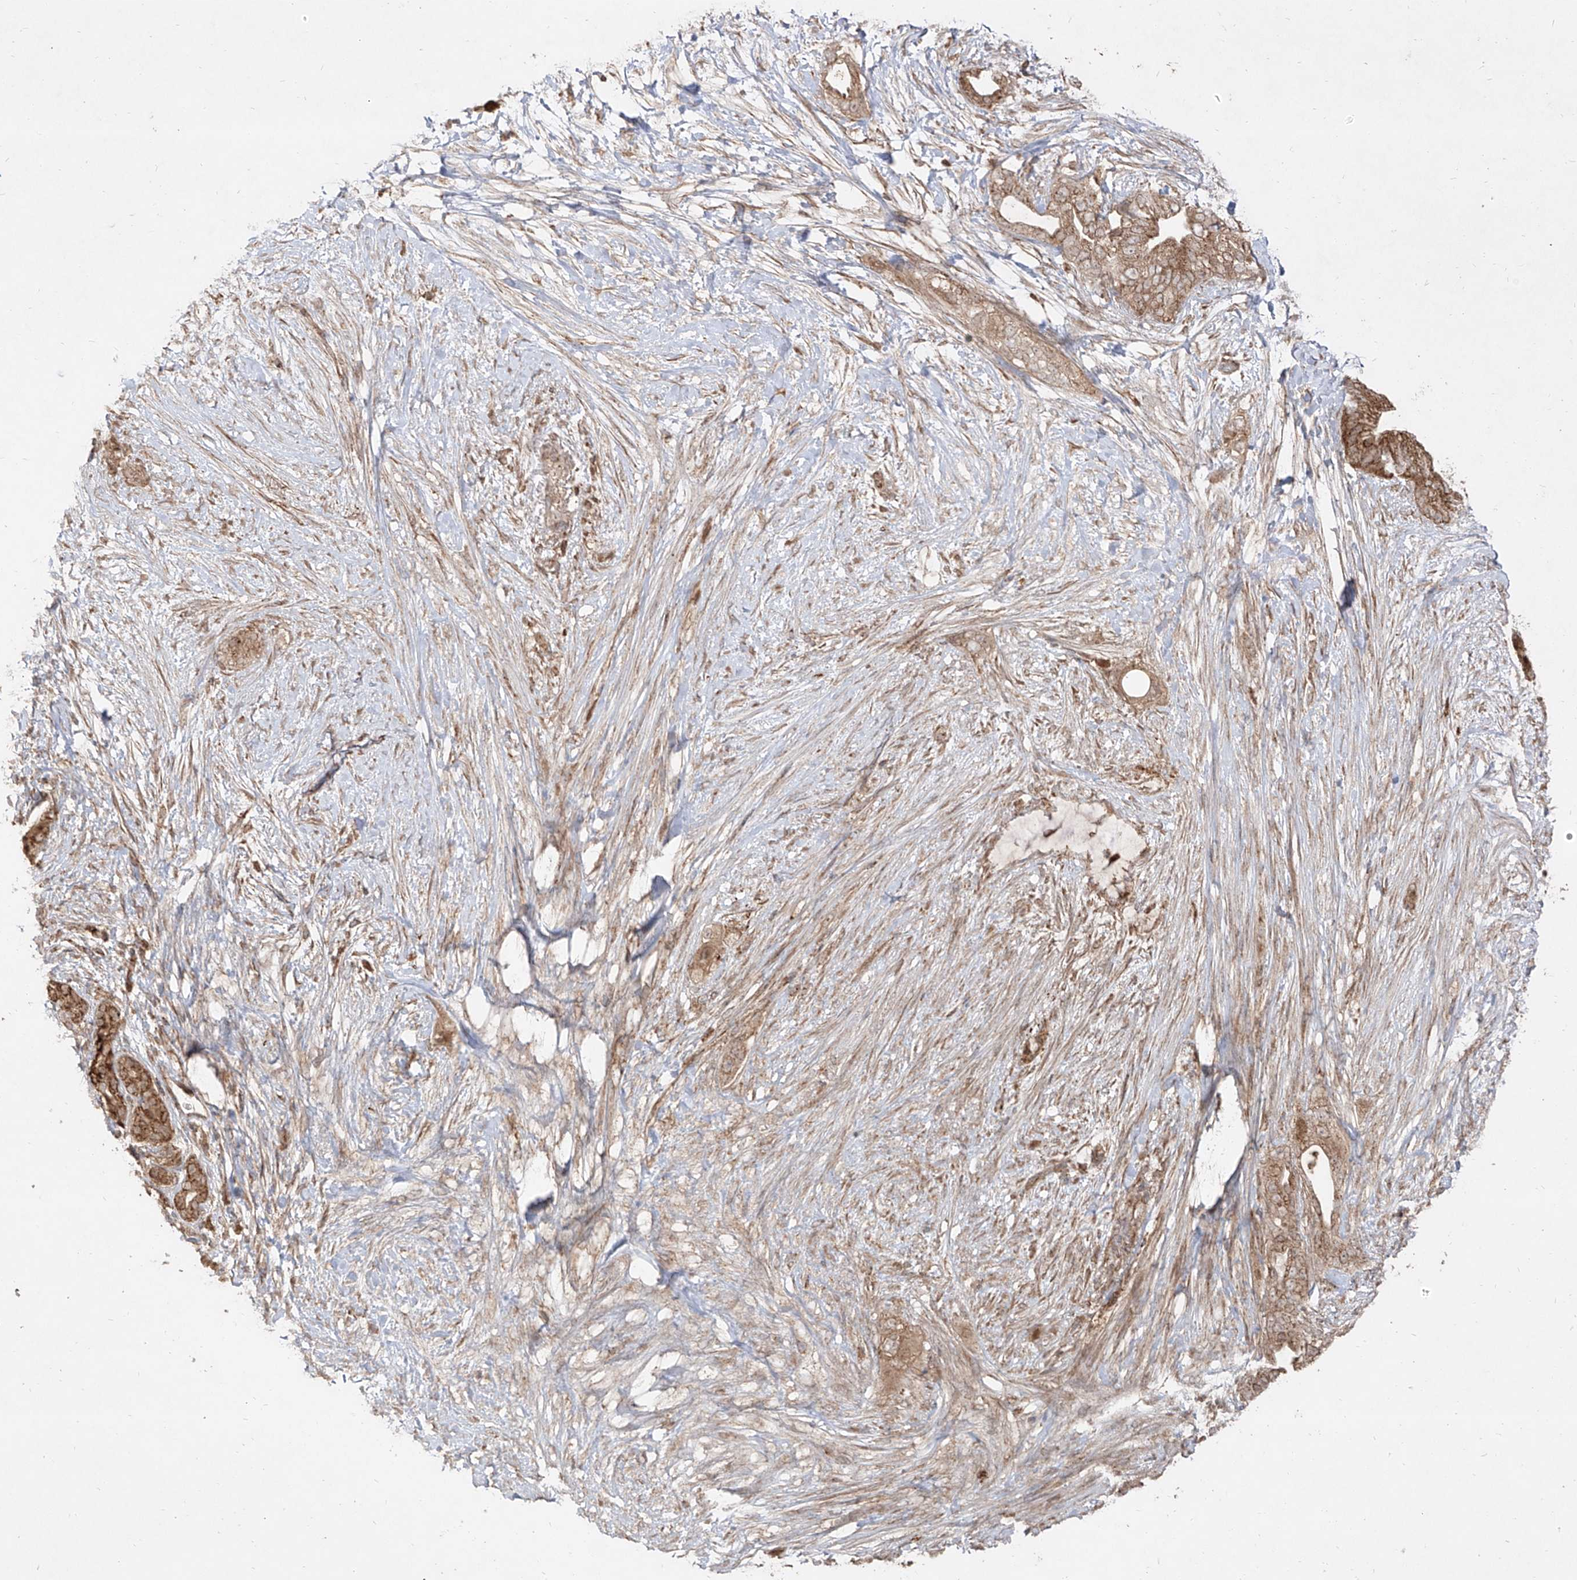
{"staining": {"intensity": "moderate", "quantity": ">75%", "location": "cytoplasmic/membranous"}, "tissue": "pancreatic cancer", "cell_type": "Tumor cells", "image_type": "cancer", "snomed": [{"axis": "morphology", "description": "Adenocarcinoma, NOS"}, {"axis": "topography", "description": "Pancreas"}], "caption": "Tumor cells exhibit moderate cytoplasmic/membranous staining in approximately >75% of cells in pancreatic adenocarcinoma.", "gene": "AIM2", "patient": {"sex": "male", "age": 53}}